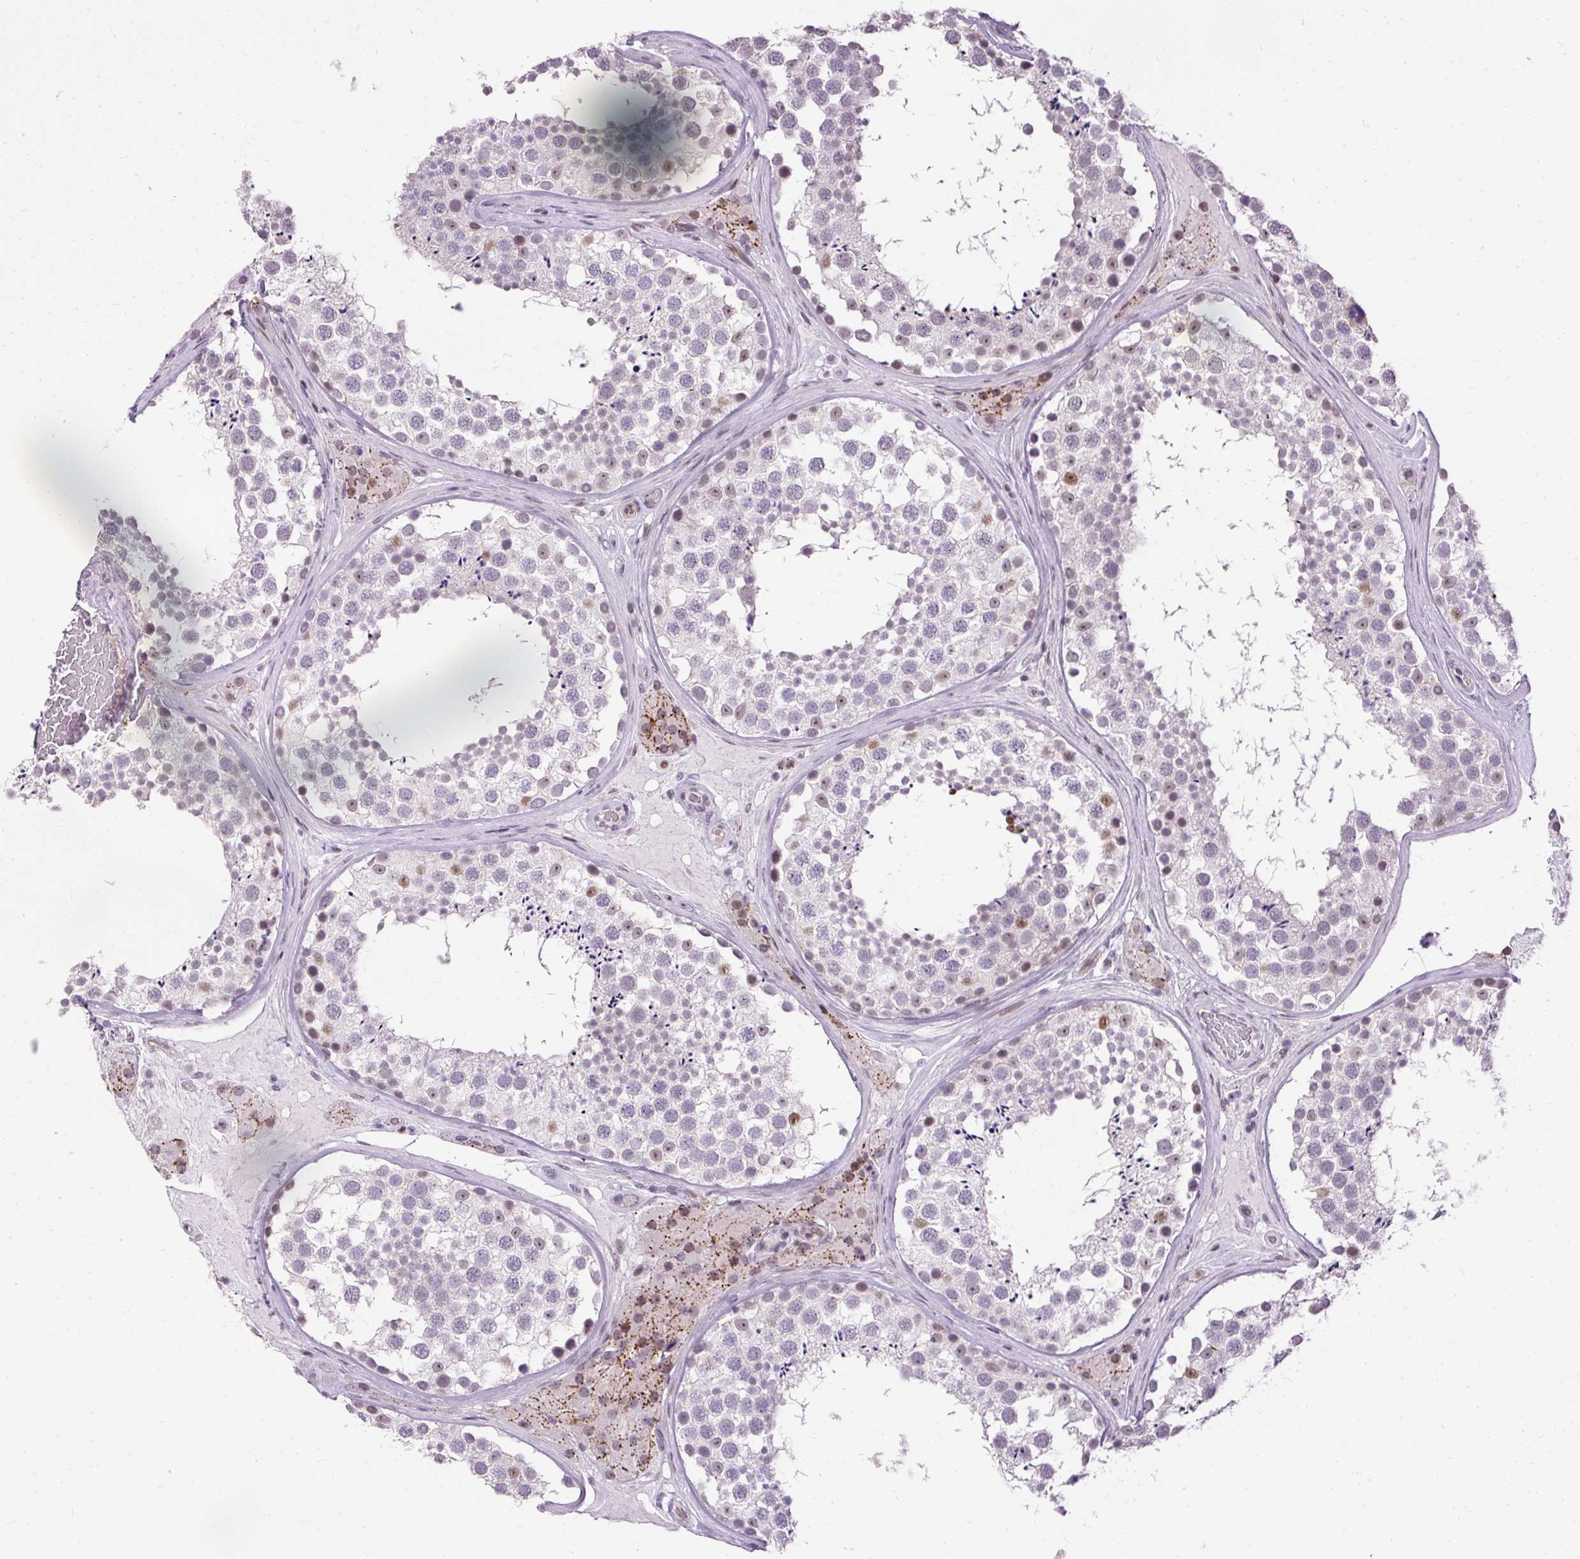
{"staining": {"intensity": "moderate", "quantity": "25%-75%", "location": "nuclear"}, "tissue": "testis", "cell_type": "Cells in seminiferous ducts", "image_type": "normal", "snomed": [{"axis": "morphology", "description": "Normal tissue, NOS"}, {"axis": "topography", "description": "Testis"}], "caption": "Cells in seminiferous ducts exhibit moderate nuclear expression in about 25%-75% of cells in benign testis. Ihc stains the protein of interest in brown and the nuclei are stained blue.", "gene": "ARHGEF18", "patient": {"sex": "male", "age": 46}}